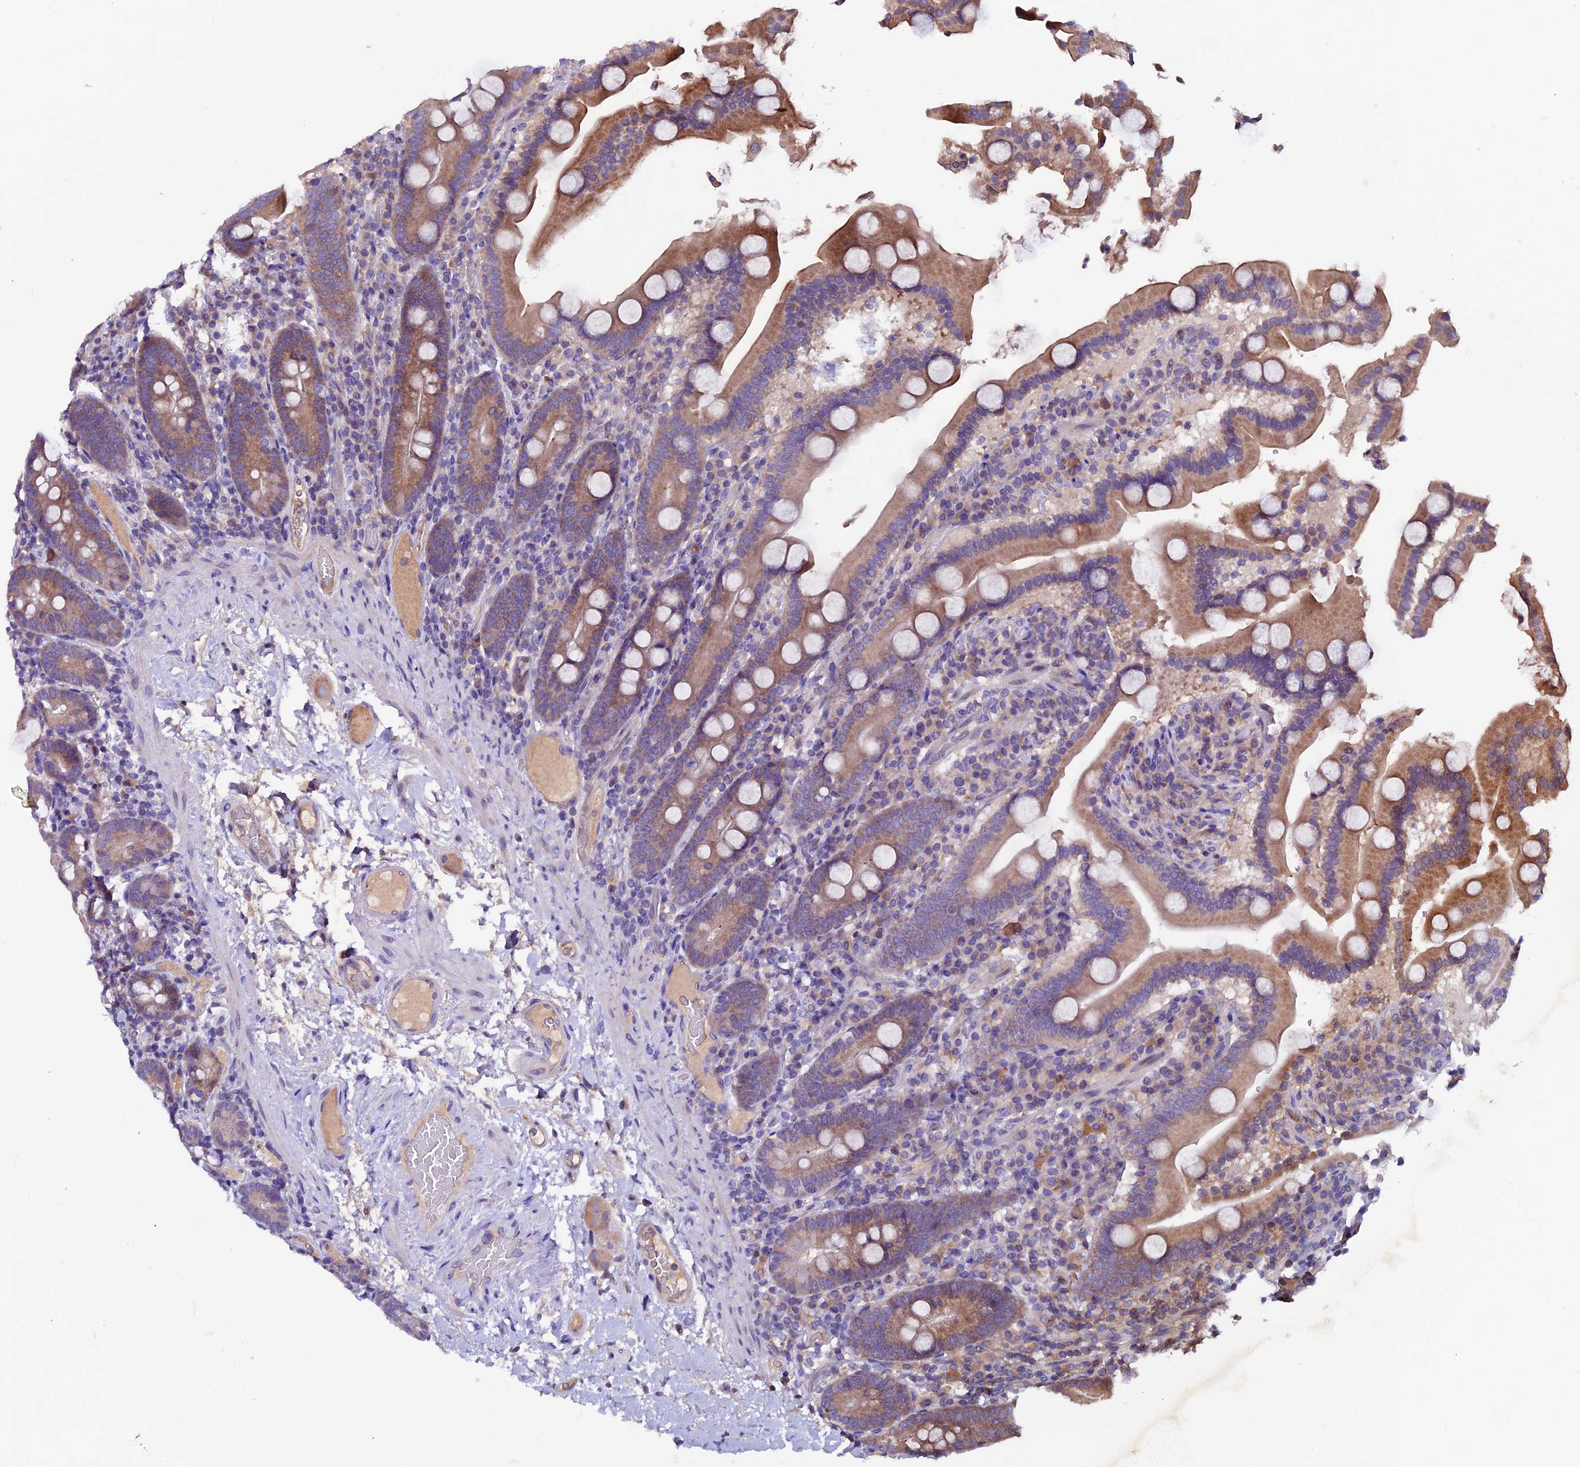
{"staining": {"intensity": "moderate", "quantity": ">75%", "location": "cytoplasmic/membranous"}, "tissue": "duodenum", "cell_type": "Glandular cells", "image_type": "normal", "snomed": [{"axis": "morphology", "description": "Normal tissue, NOS"}, {"axis": "topography", "description": "Duodenum"}], "caption": "Duodenum stained with IHC demonstrates moderate cytoplasmic/membranous staining in about >75% of glandular cells.", "gene": "ZNF598", "patient": {"sex": "male", "age": 55}}